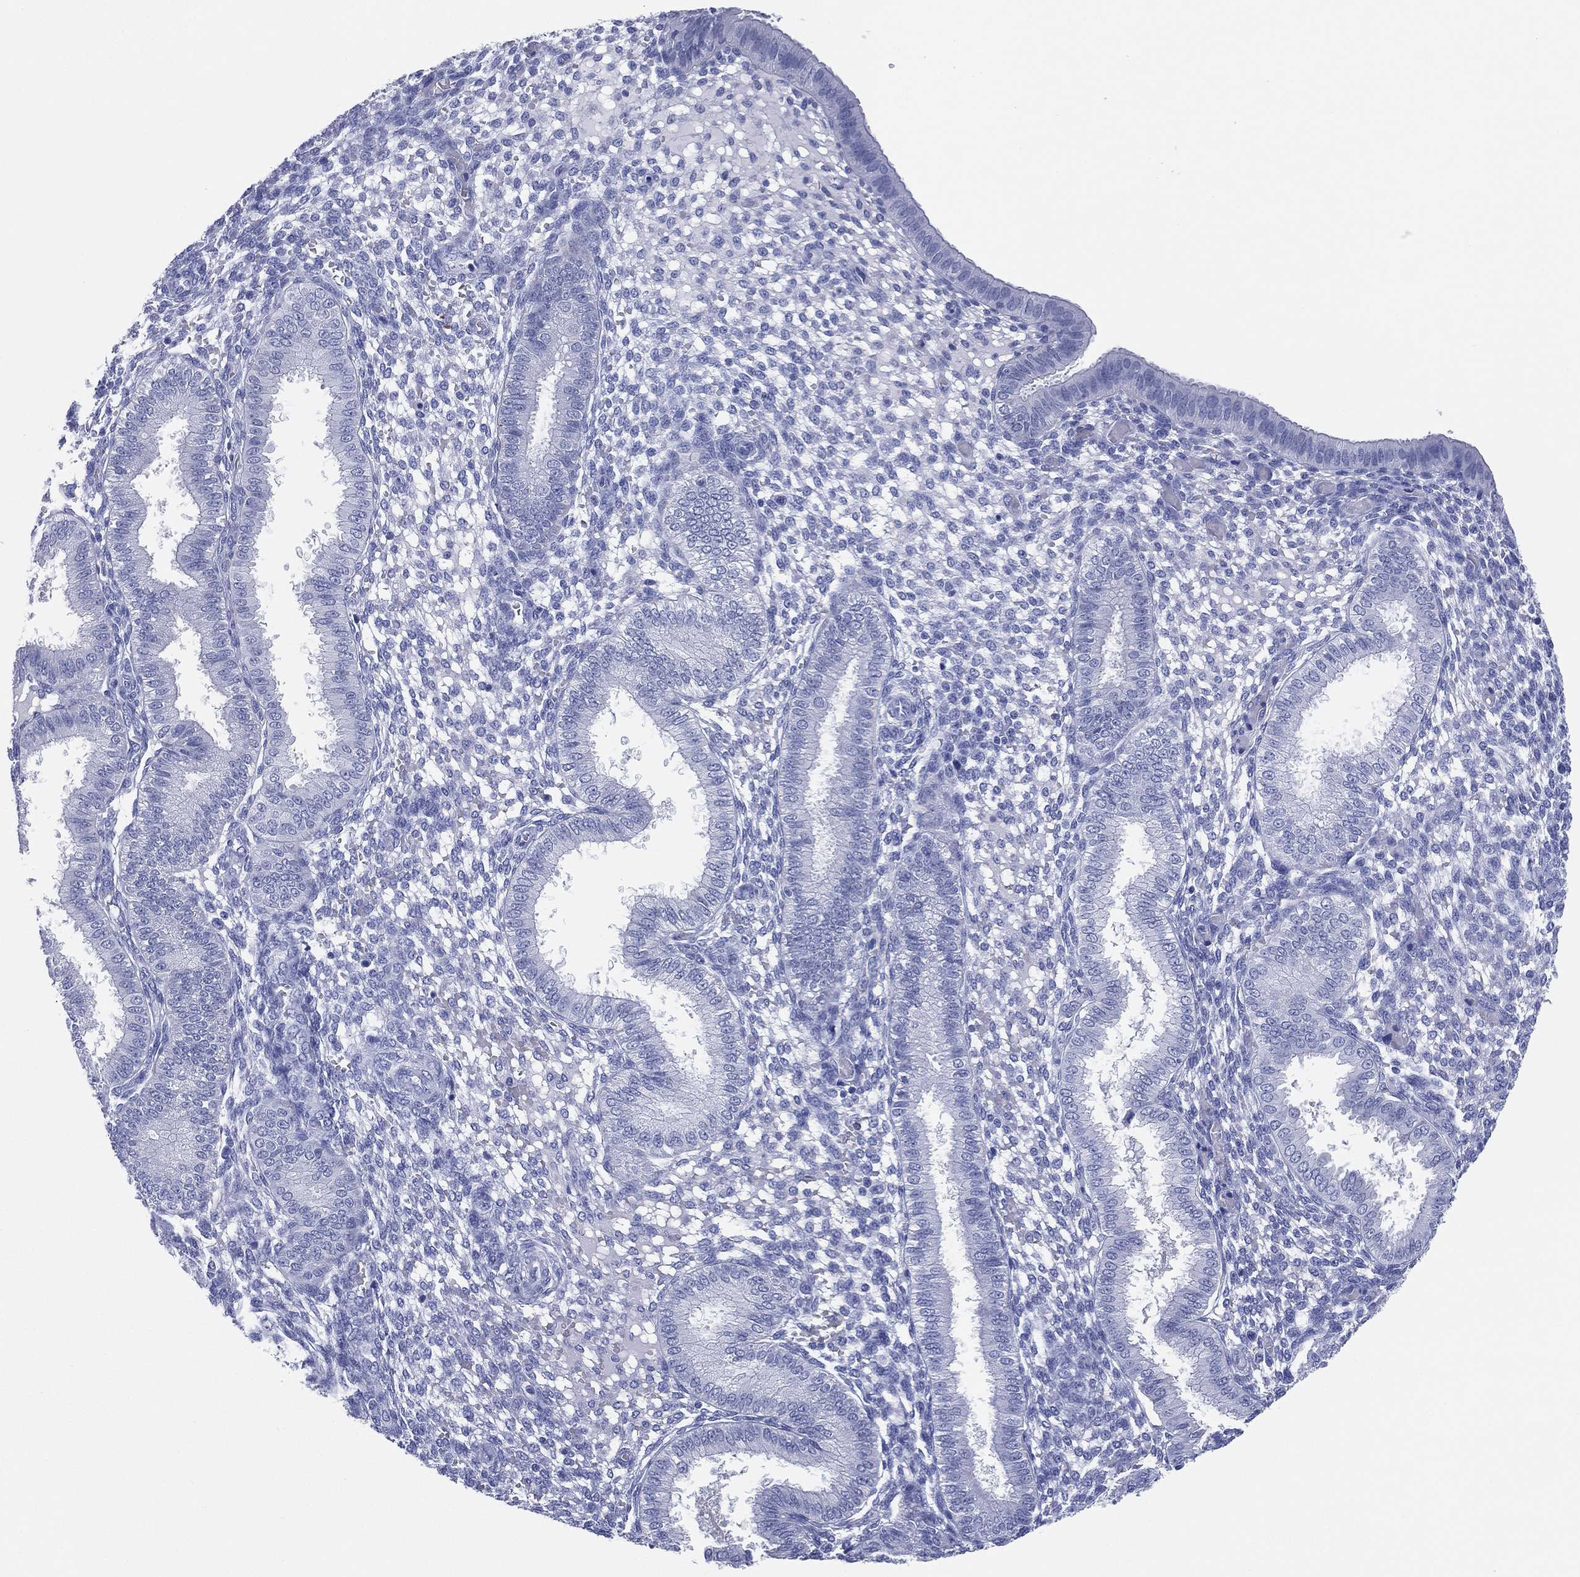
{"staining": {"intensity": "negative", "quantity": "none", "location": "none"}, "tissue": "endometrium", "cell_type": "Cells in endometrial stroma", "image_type": "normal", "snomed": [{"axis": "morphology", "description": "Normal tissue, NOS"}, {"axis": "topography", "description": "Endometrium"}], "caption": "High power microscopy micrograph of an immunohistochemistry photomicrograph of normal endometrium, revealing no significant staining in cells in endometrial stroma.", "gene": "CD79A", "patient": {"sex": "female", "age": 43}}